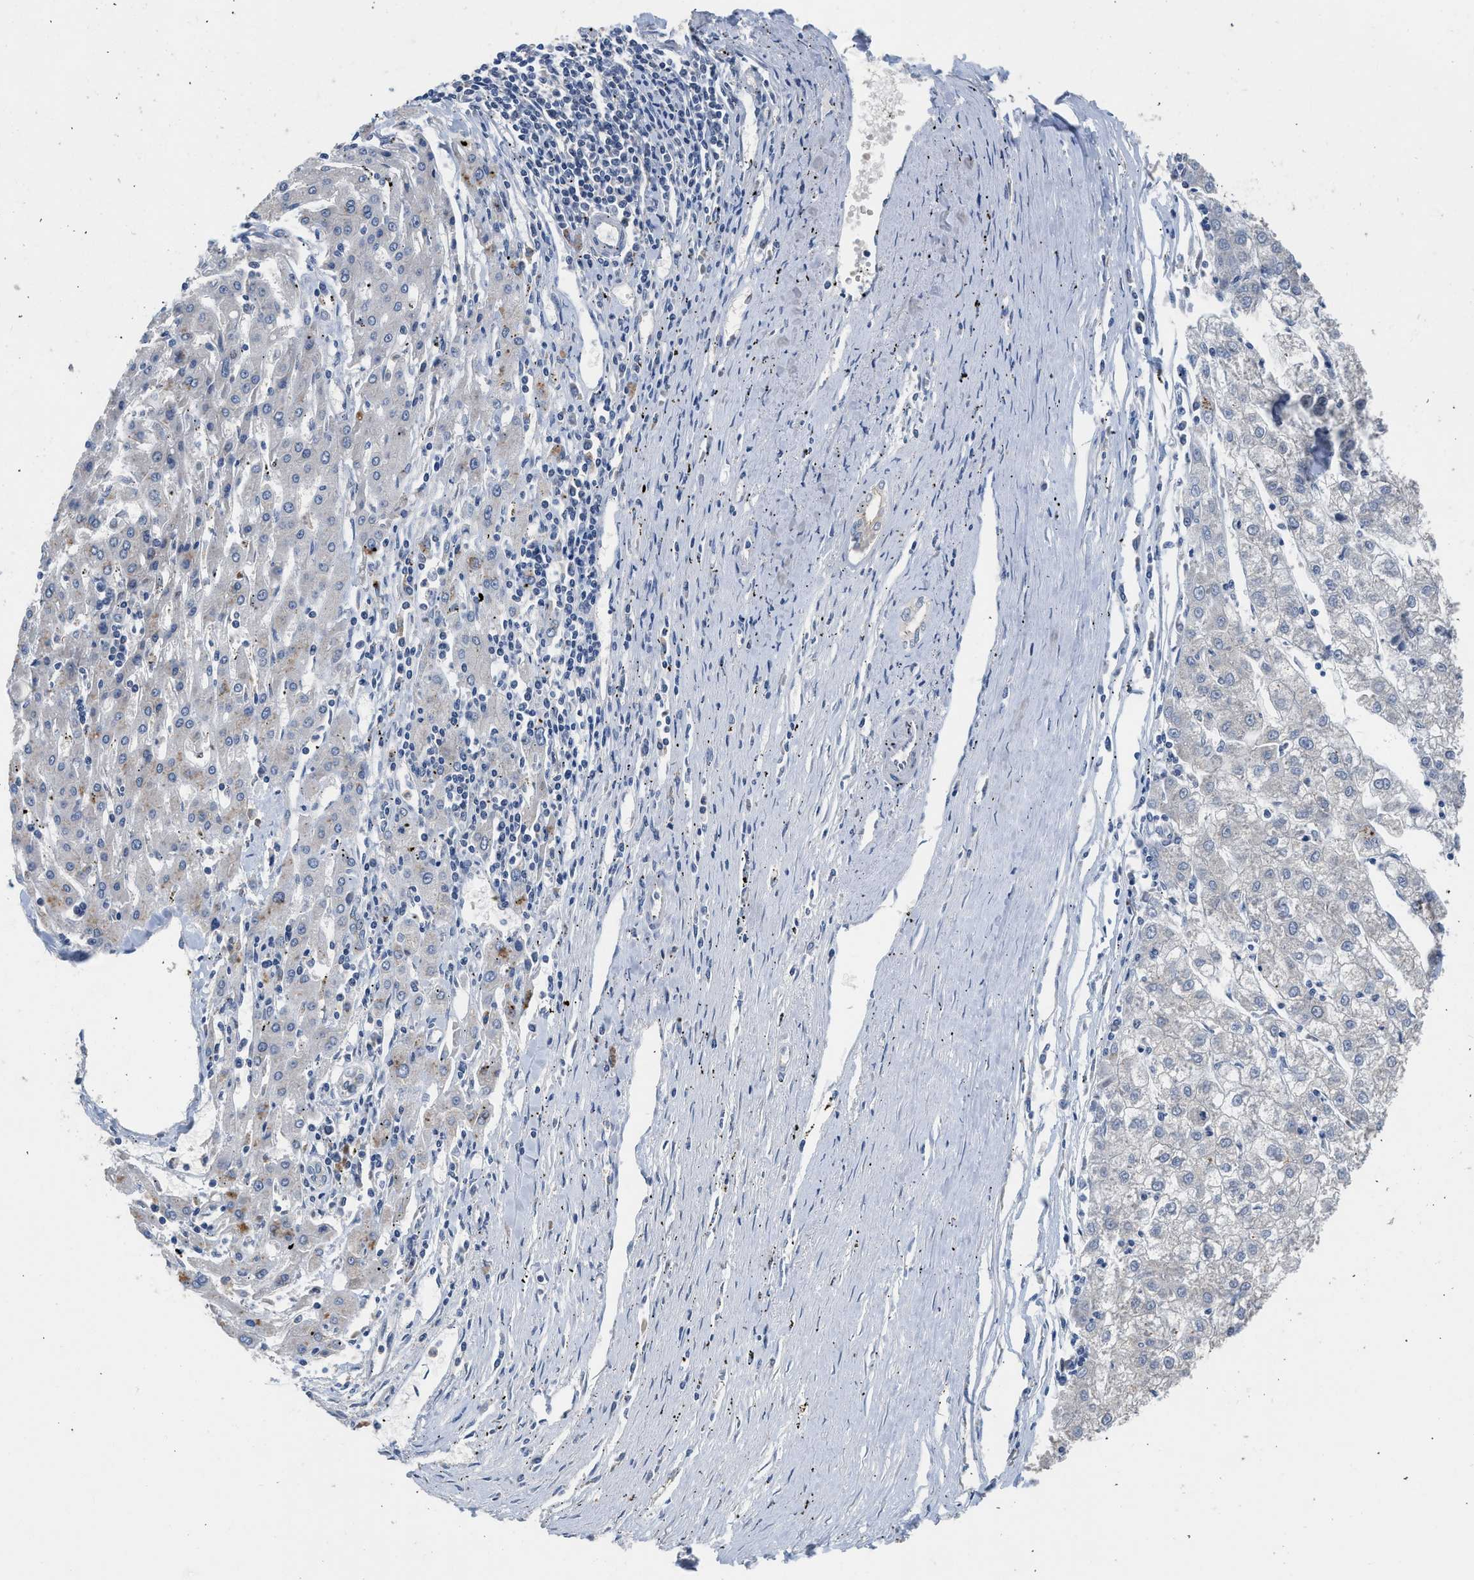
{"staining": {"intensity": "negative", "quantity": "none", "location": "none"}, "tissue": "liver cancer", "cell_type": "Tumor cells", "image_type": "cancer", "snomed": [{"axis": "morphology", "description": "Carcinoma, Hepatocellular, NOS"}, {"axis": "topography", "description": "Liver"}], "caption": "This is a micrograph of IHC staining of liver cancer, which shows no staining in tumor cells.", "gene": "CSF3R", "patient": {"sex": "male", "age": 72}}